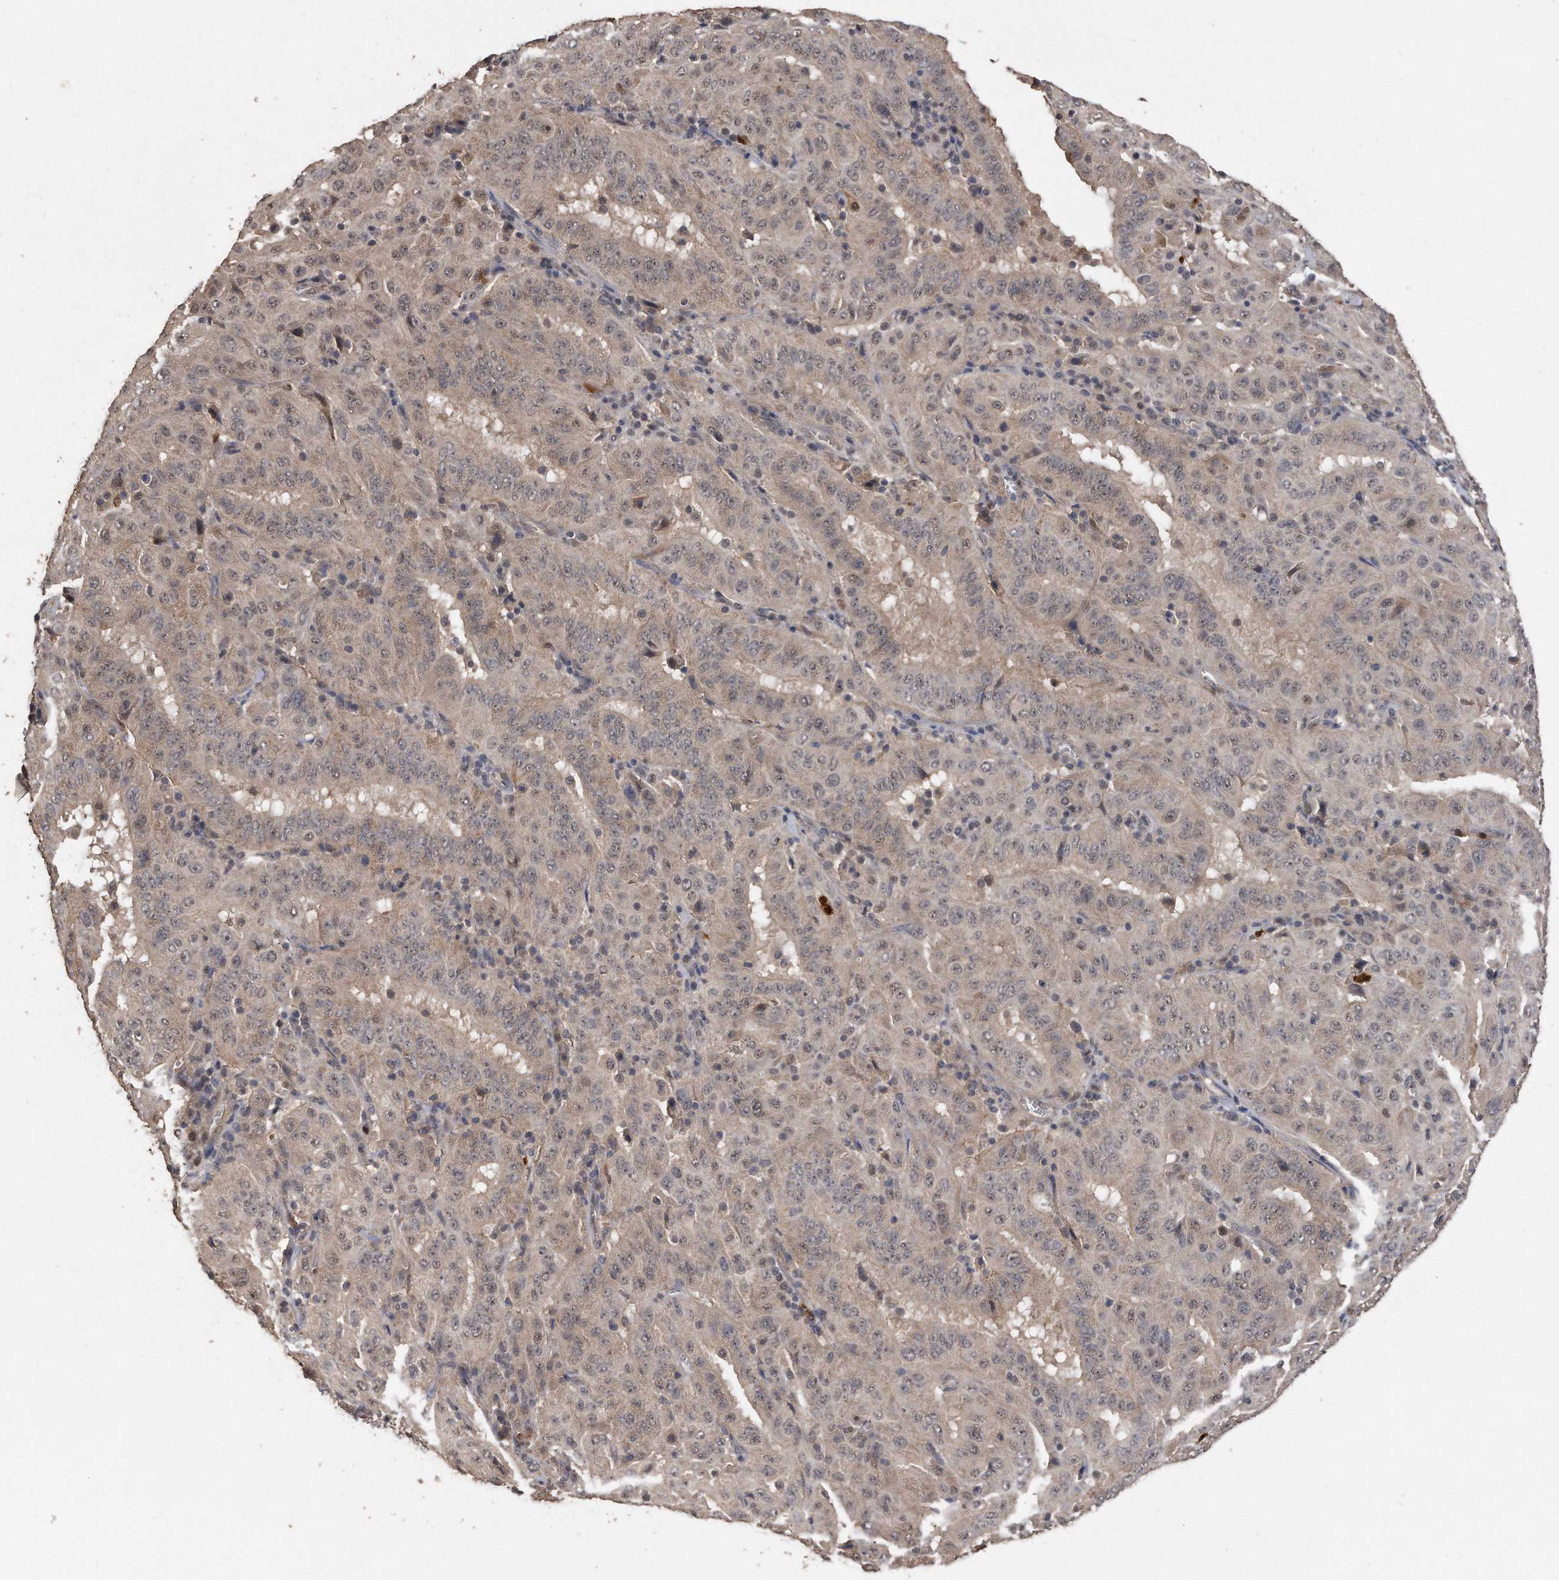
{"staining": {"intensity": "weak", "quantity": "25%-75%", "location": "cytoplasmic/membranous,nuclear"}, "tissue": "pancreatic cancer", "cell_type": "Tumor cells", "image_type": "cancer", "snomed": [{"axis": "morphology", "description": "Adenocarcinoma, NOS"}, {"axis": "topography", "description": "Pancreas"}], "caption": "This is an image of immunohistochemistry staining of pancreatic cancer (adenocarcinoma), which shows weak staining in the cytoplasmic/membranous and nuclear of tumor cells.", "gene": "PELO", "patient": {"sex": "male", "age": 63}}